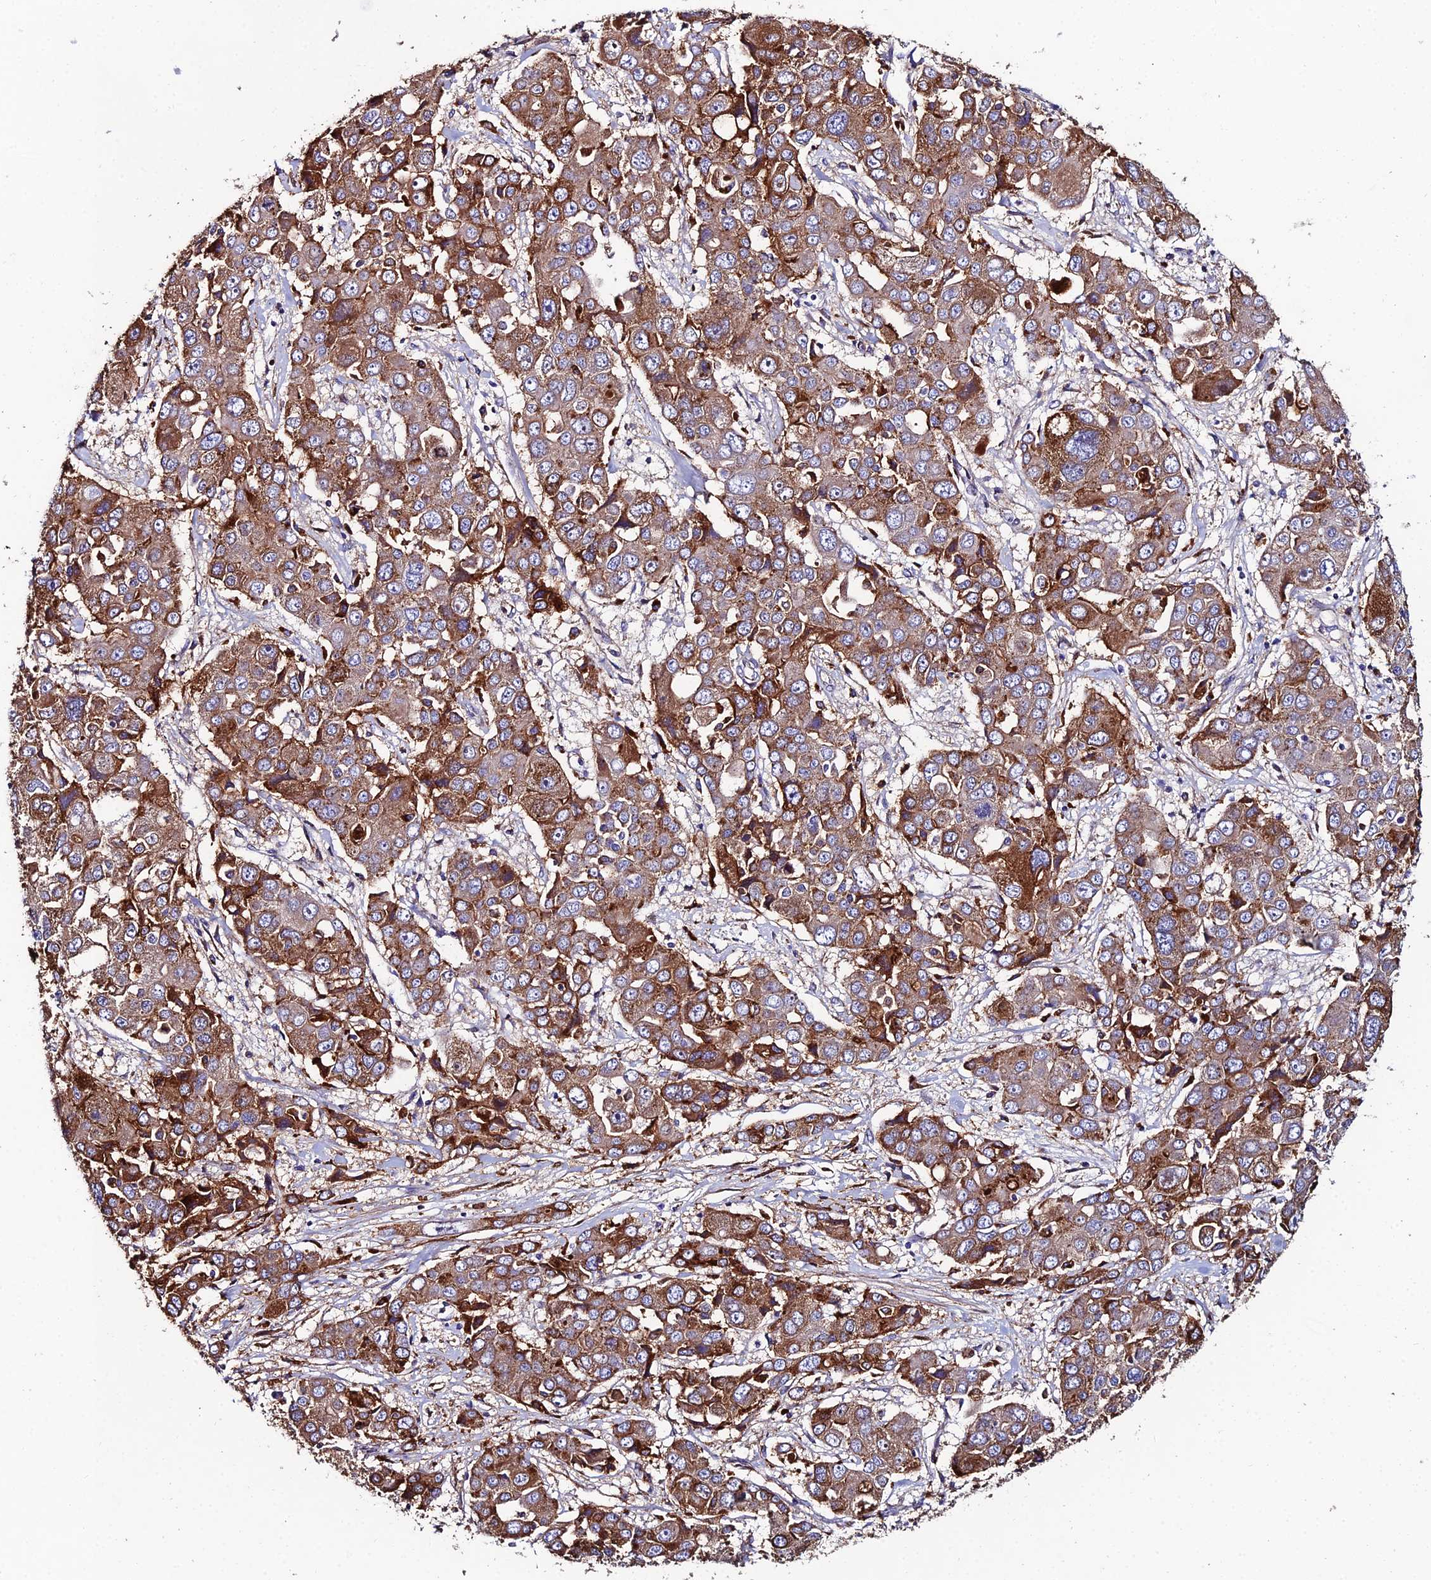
{"staining": {"intensity": "strong", "quantity": ">75%", "location": "cytoplasmic/membranous"}, "tissue": "liver cancer", "cell_type": "Tumor cells", "image_type": "cancer", "snomed": [{"axis": "morphology", "description": "Cholangiocarcinoma"}, {"axis": "topography", "description": "Liver"}], "caption": "High-power microscopy captured an immunohistochemistry image of liver cancer, revealing strong cytoplasmic/membranous staining in approximately >75% of tumor cells.", "gene": "C6", "patient": {"sex": "male", "age": 67}}